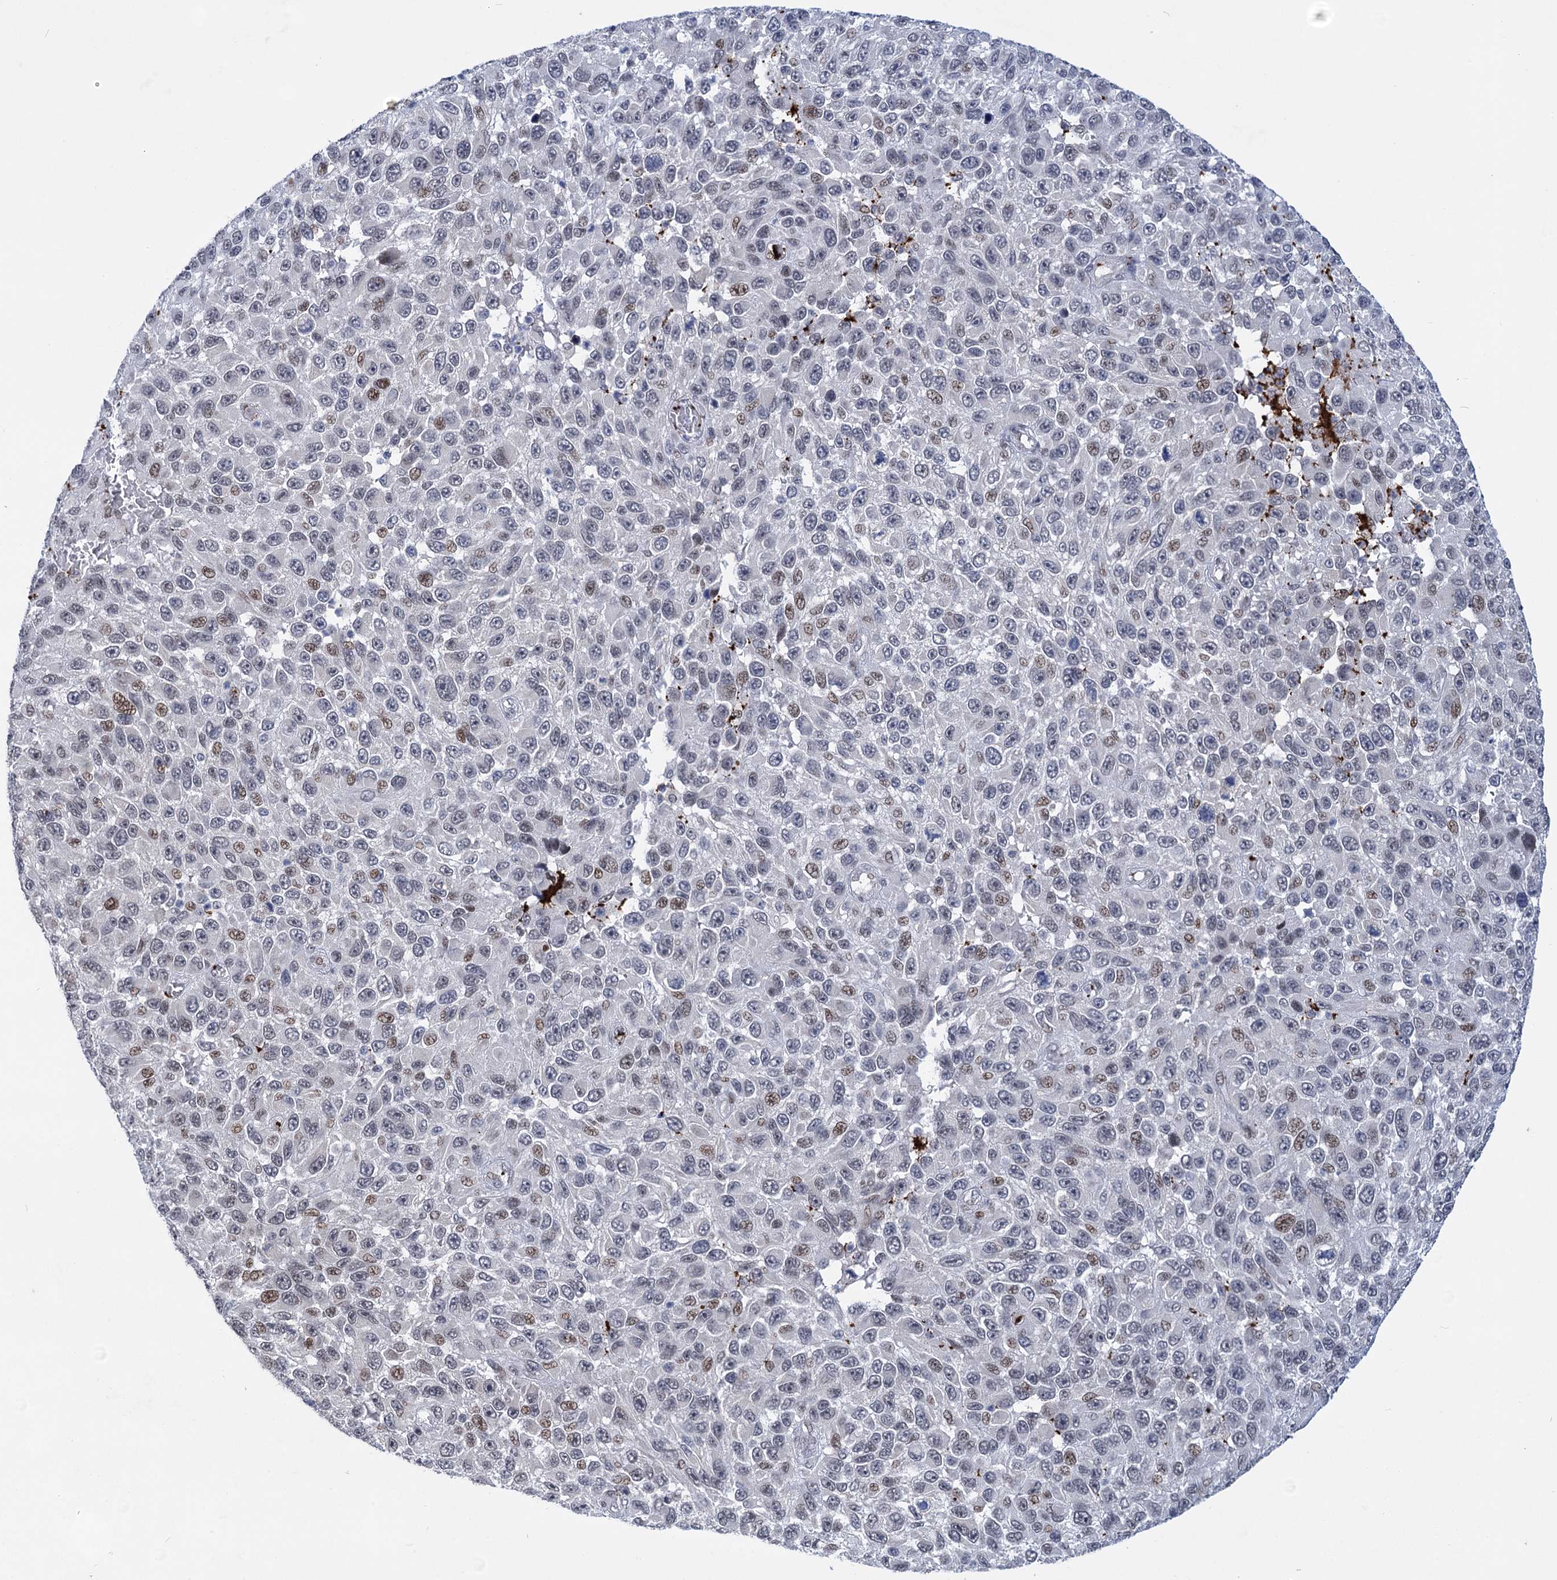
{"staining": {"intensity": "moderate", "quantity": "<25%", "location": "nuclear"}, "tissue": "melanoma", "cell_type": "Tumor cells", "image_type": "cancer", "snomed": [{"axis": "morphology", "description": "Malignant melanoma, NOS"}, {"axis": "topography", "description": "Skin"}], "caption": "Tumor cells display low levels of moderate nuclear positivity in approximately <25% of cells in human melanoma. (brown staining indicates protein expression, while blue staining denotes nuclei).", "gene": "MON2", "patient": {"sex": "female", "age": 96}}